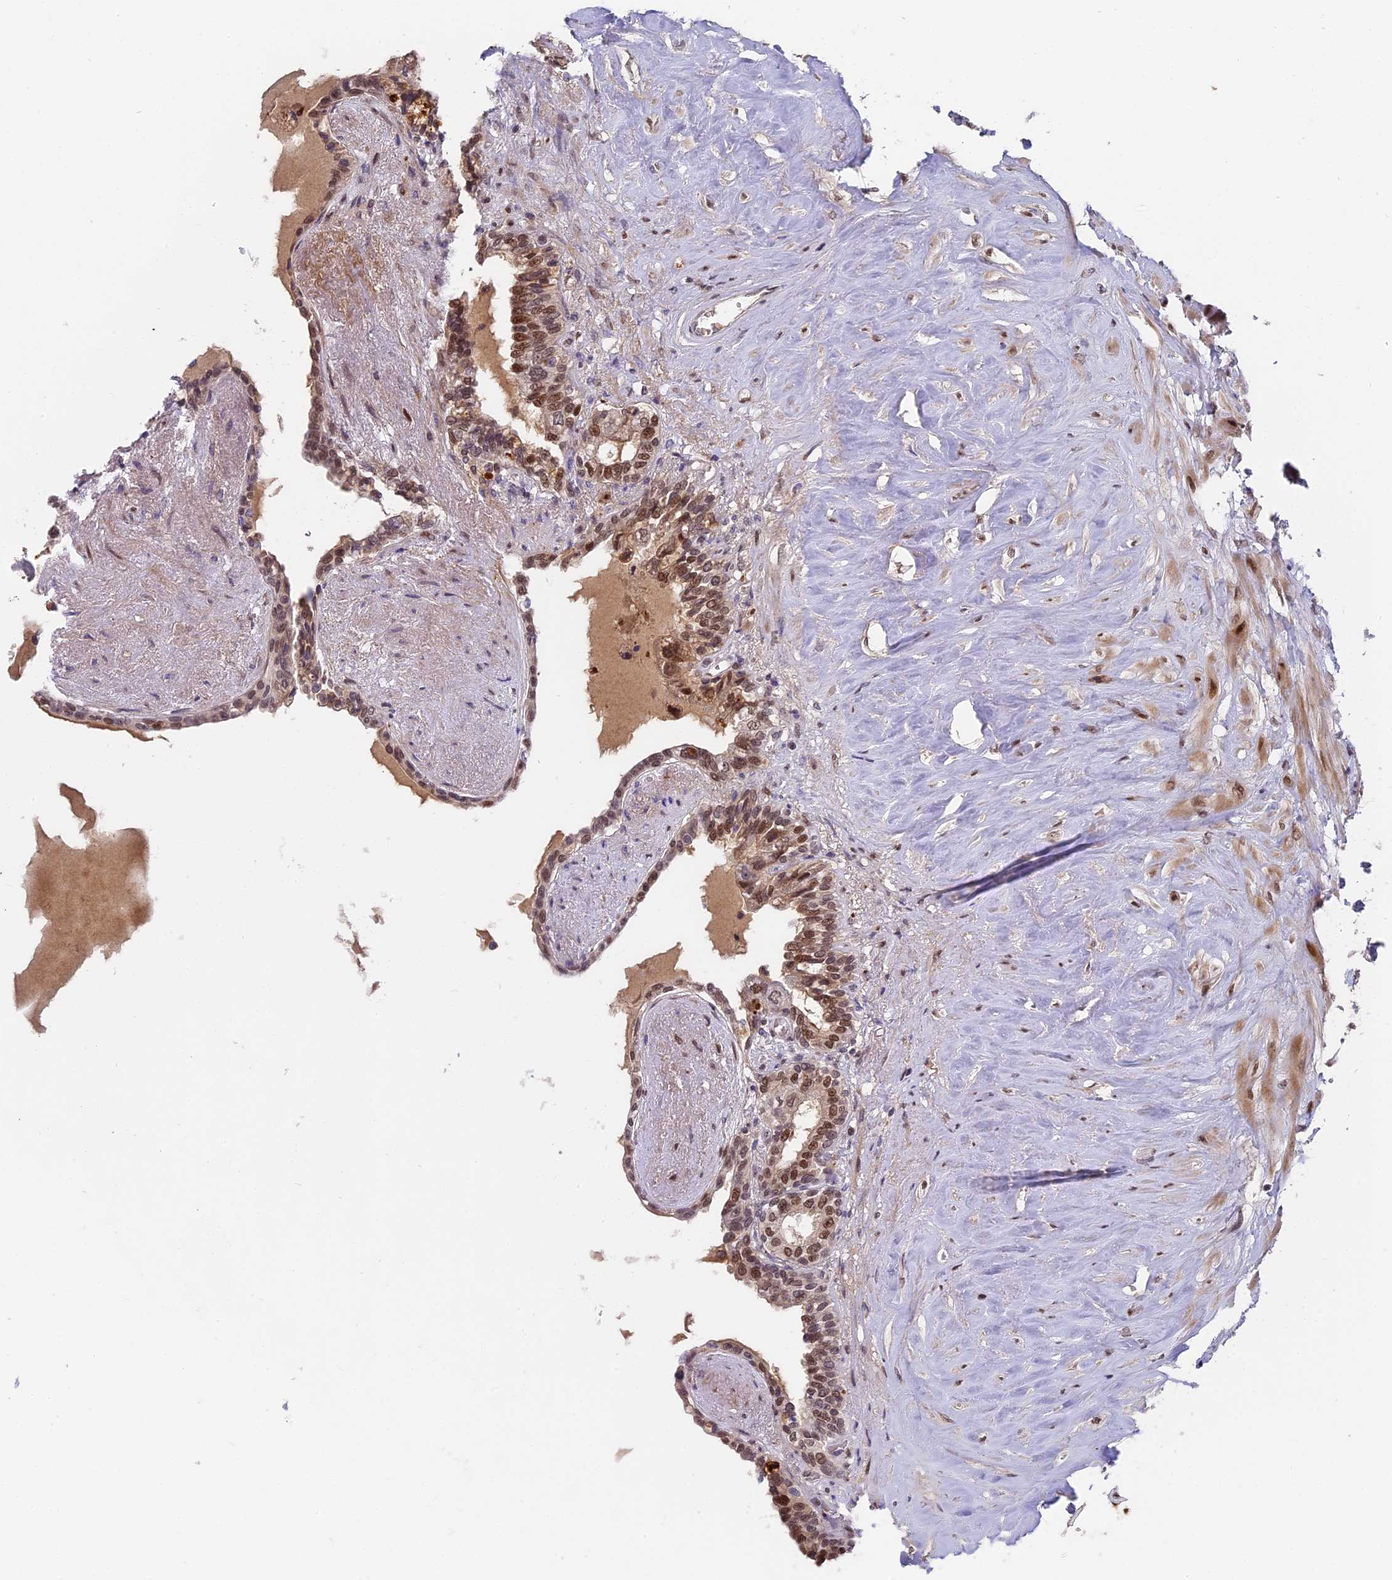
{"staining": {"intensity": "moderate", "quantity": ">75%", "location": "nuclear"}, "tissue": "seminal vesicle", "cell_type": "Glandular cells", "image_type": "normal", "snomed": [{"axis": "morphology", "description": "Normal tissue, NOS"}, {"axis": "topography", "description": "Seminal veicle"}], "caption": "Glandular cells exhibit medium levels of moderate nuclear positivity in about >75% of cells in unremarkable seminal vesicle.", "gene": "PYGO1", "patient": {"sex": "male", "age": 63}}